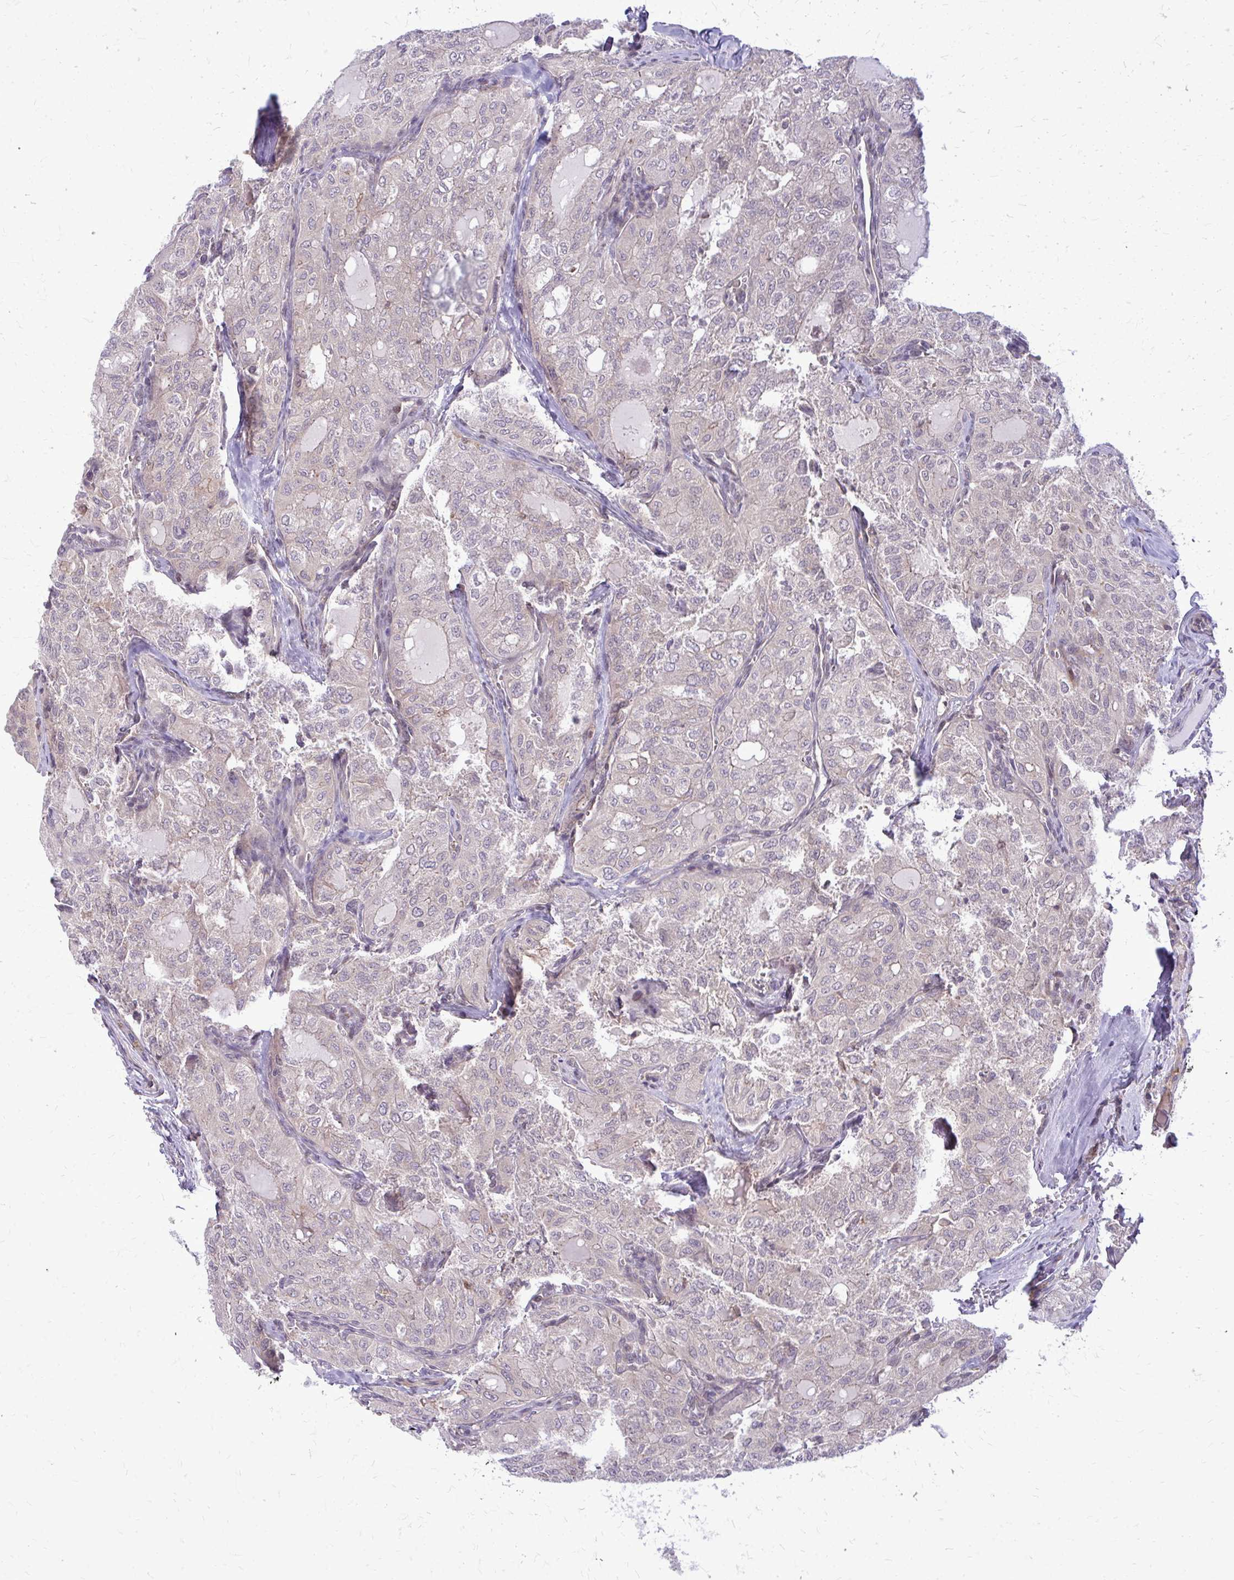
{"staining": {"intensity": "negative", "quantity": "none", "location": "none"}, "tissue": "thyroid cancer", "cell_type": "Tumor cells", "image_type": "cancer", "snomed": [{"axis": "morphology", "description": "Follicular adenoma carcinoma, NOS"}, {"axis": "topography", "description": "Thyroid gland"}], "caption": "This is an immunohistochemistry histopathology image of thyroid cancer (follicular adenoma carcinoma). There is no positivity in tumor cells.", "gene": "OXNAD1", "patient": {"sex": "male", "age": 75}}